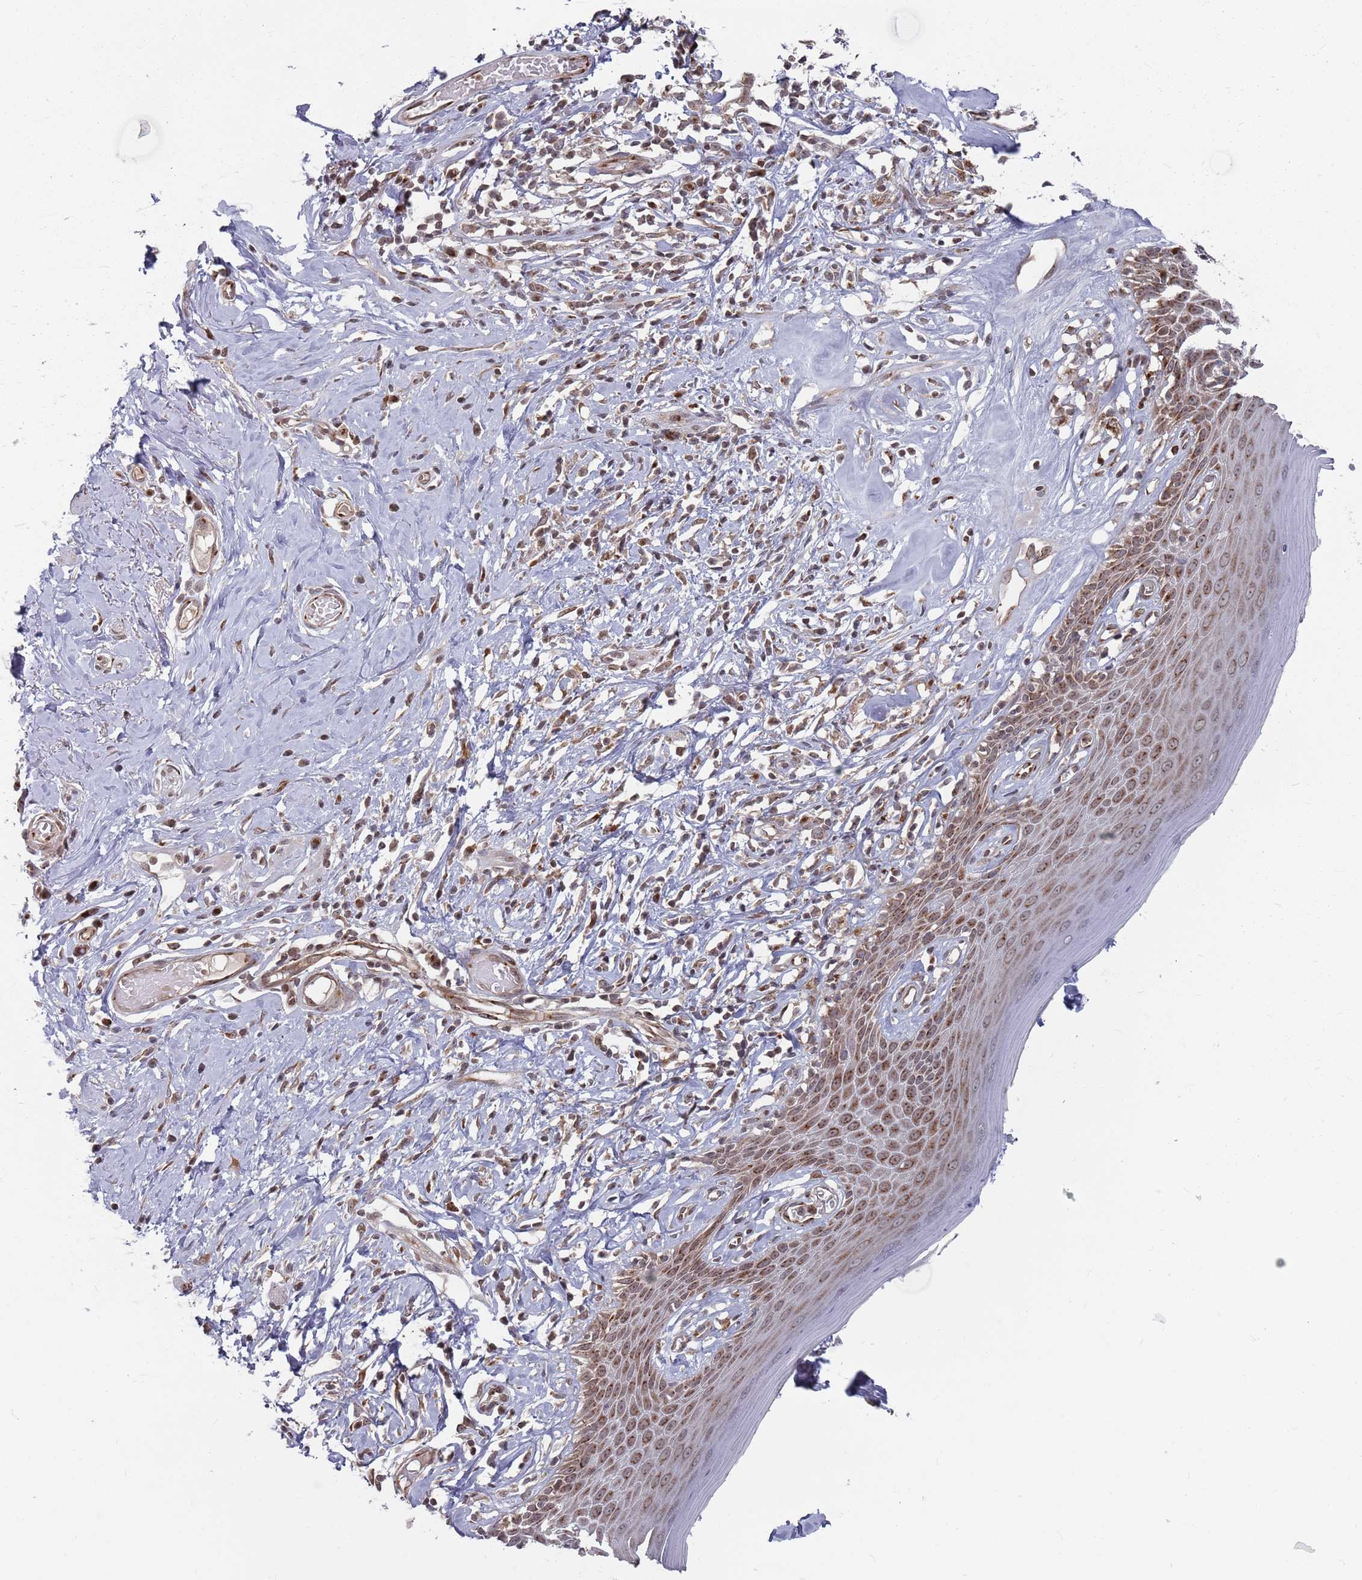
{"staining": {"intensity": "moderate", "quantity": ">75%", "location": "cytoplasmic/membranous"}, "tissue": "skin", "cell_type": "Epidermal cells", "image_type": "normal", "snomed": [{"axis": "morphology", "description": "Normal tissue, NOS"}, {"axis": "morphology", "description": "Inflammation, NOS"}, {"axis": "topography", "description": "Vulva"}], "caption": "Immunohistochemical staining of benign human skin reveals >75% levels of moderate cytoplasmic/membranous protein staining in about >75% of epidermal cells.", "gene": "FMO4", "patient": {"sex": "female", "age": 84}}